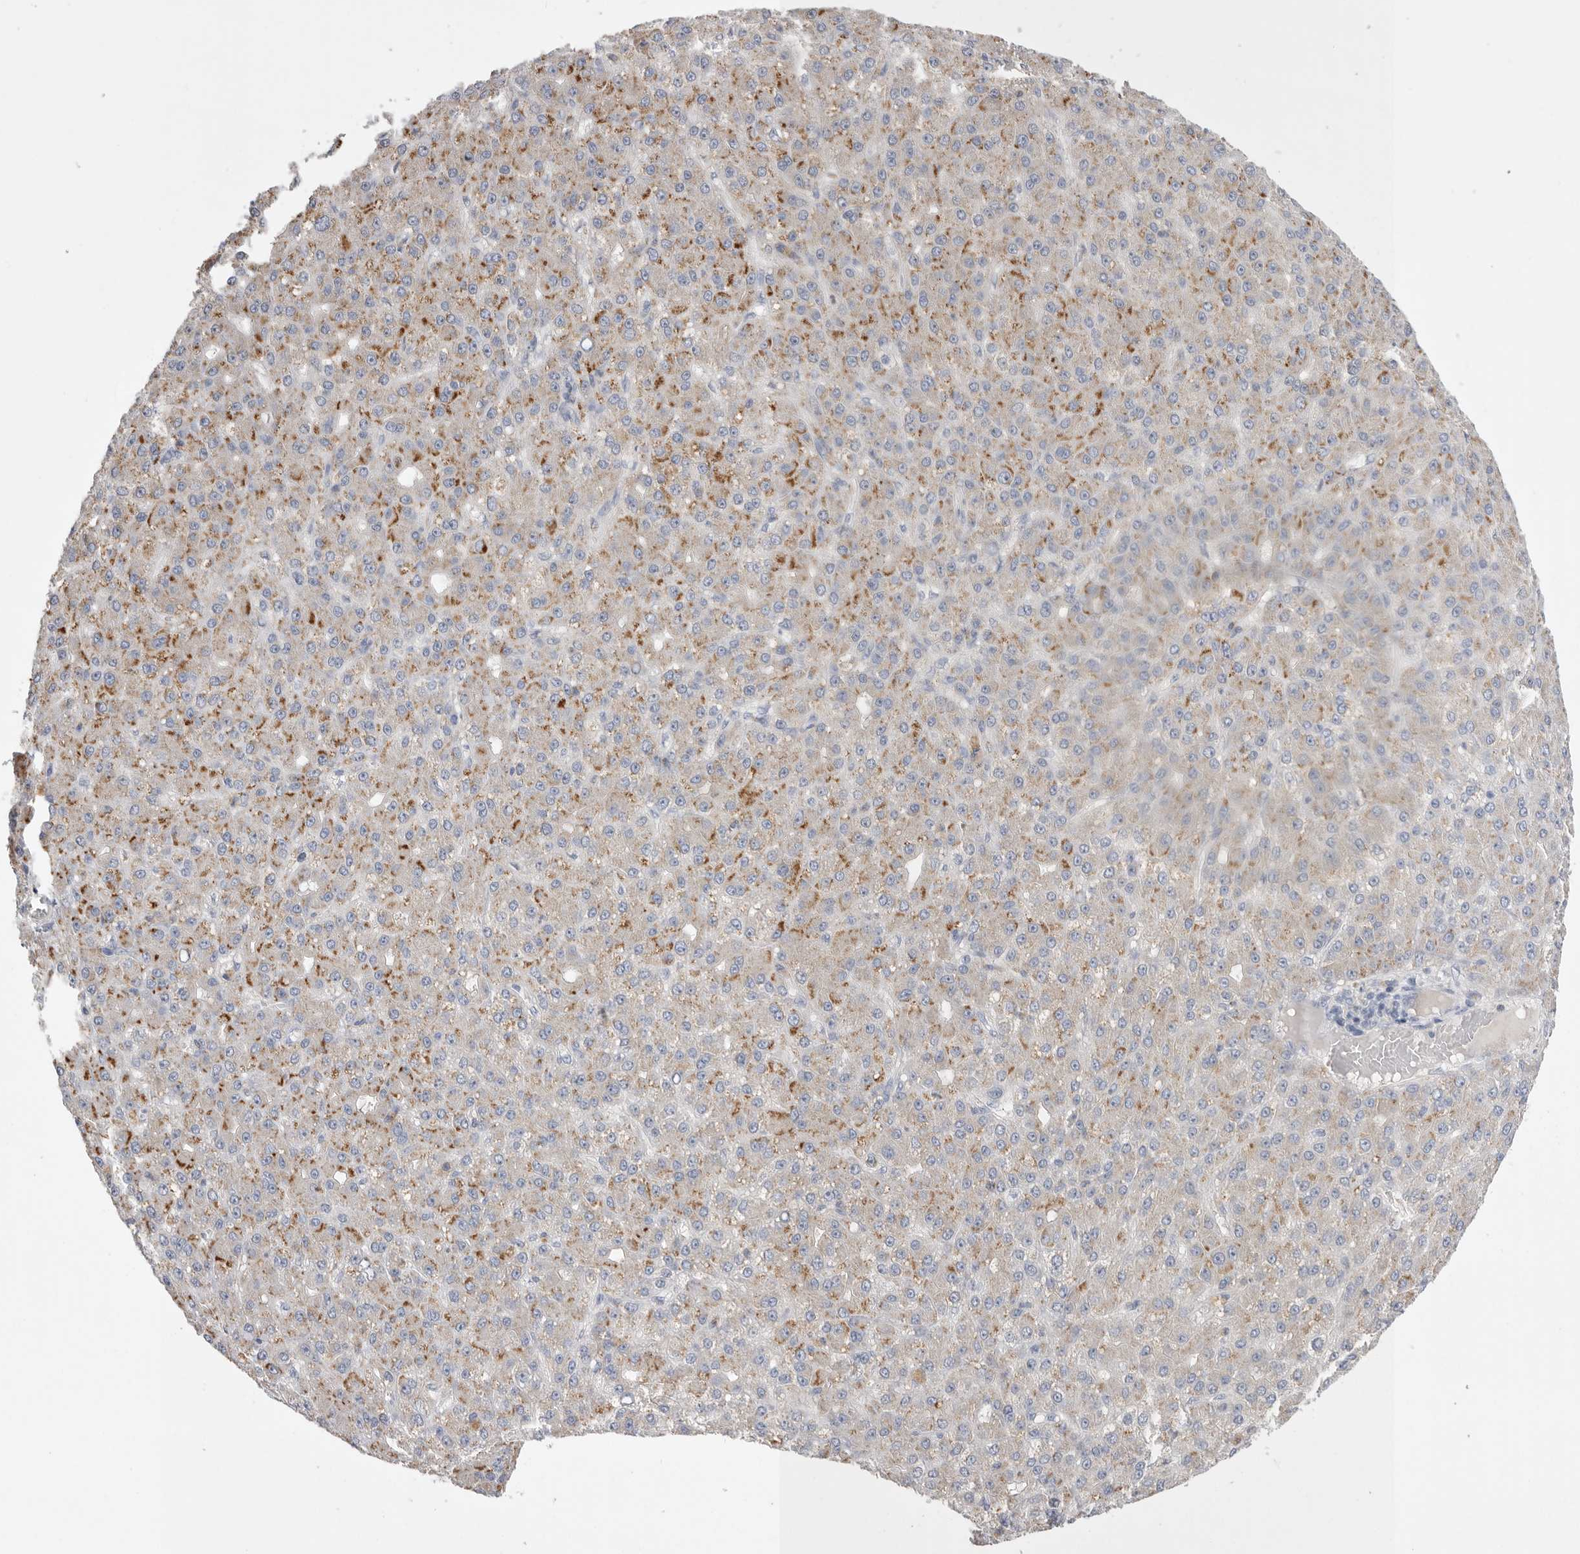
{"staining": {"intensity": "moderate", "quantity": "25%-75%", "location": "cytoplasmic/membranous"}, "tissue": "liver cancer", "cell_type": "Tumor cells", "image_type": "cancer", "snomed": [{"axis": "morphology", "description": "Carcinoma, Hepatocellular, NOS"}, {"axis": "topography", "description": "Liver"}], "caption": "Immunohistochemical staining of human liver cancer (hepatocellular carcinoma) demonstrates moderate cytoplasmic/membranous protein expression in about 25%-75% of tumor cells.", "gene": "CCDC126", "patient": {"sex": "male", "age": 67}}